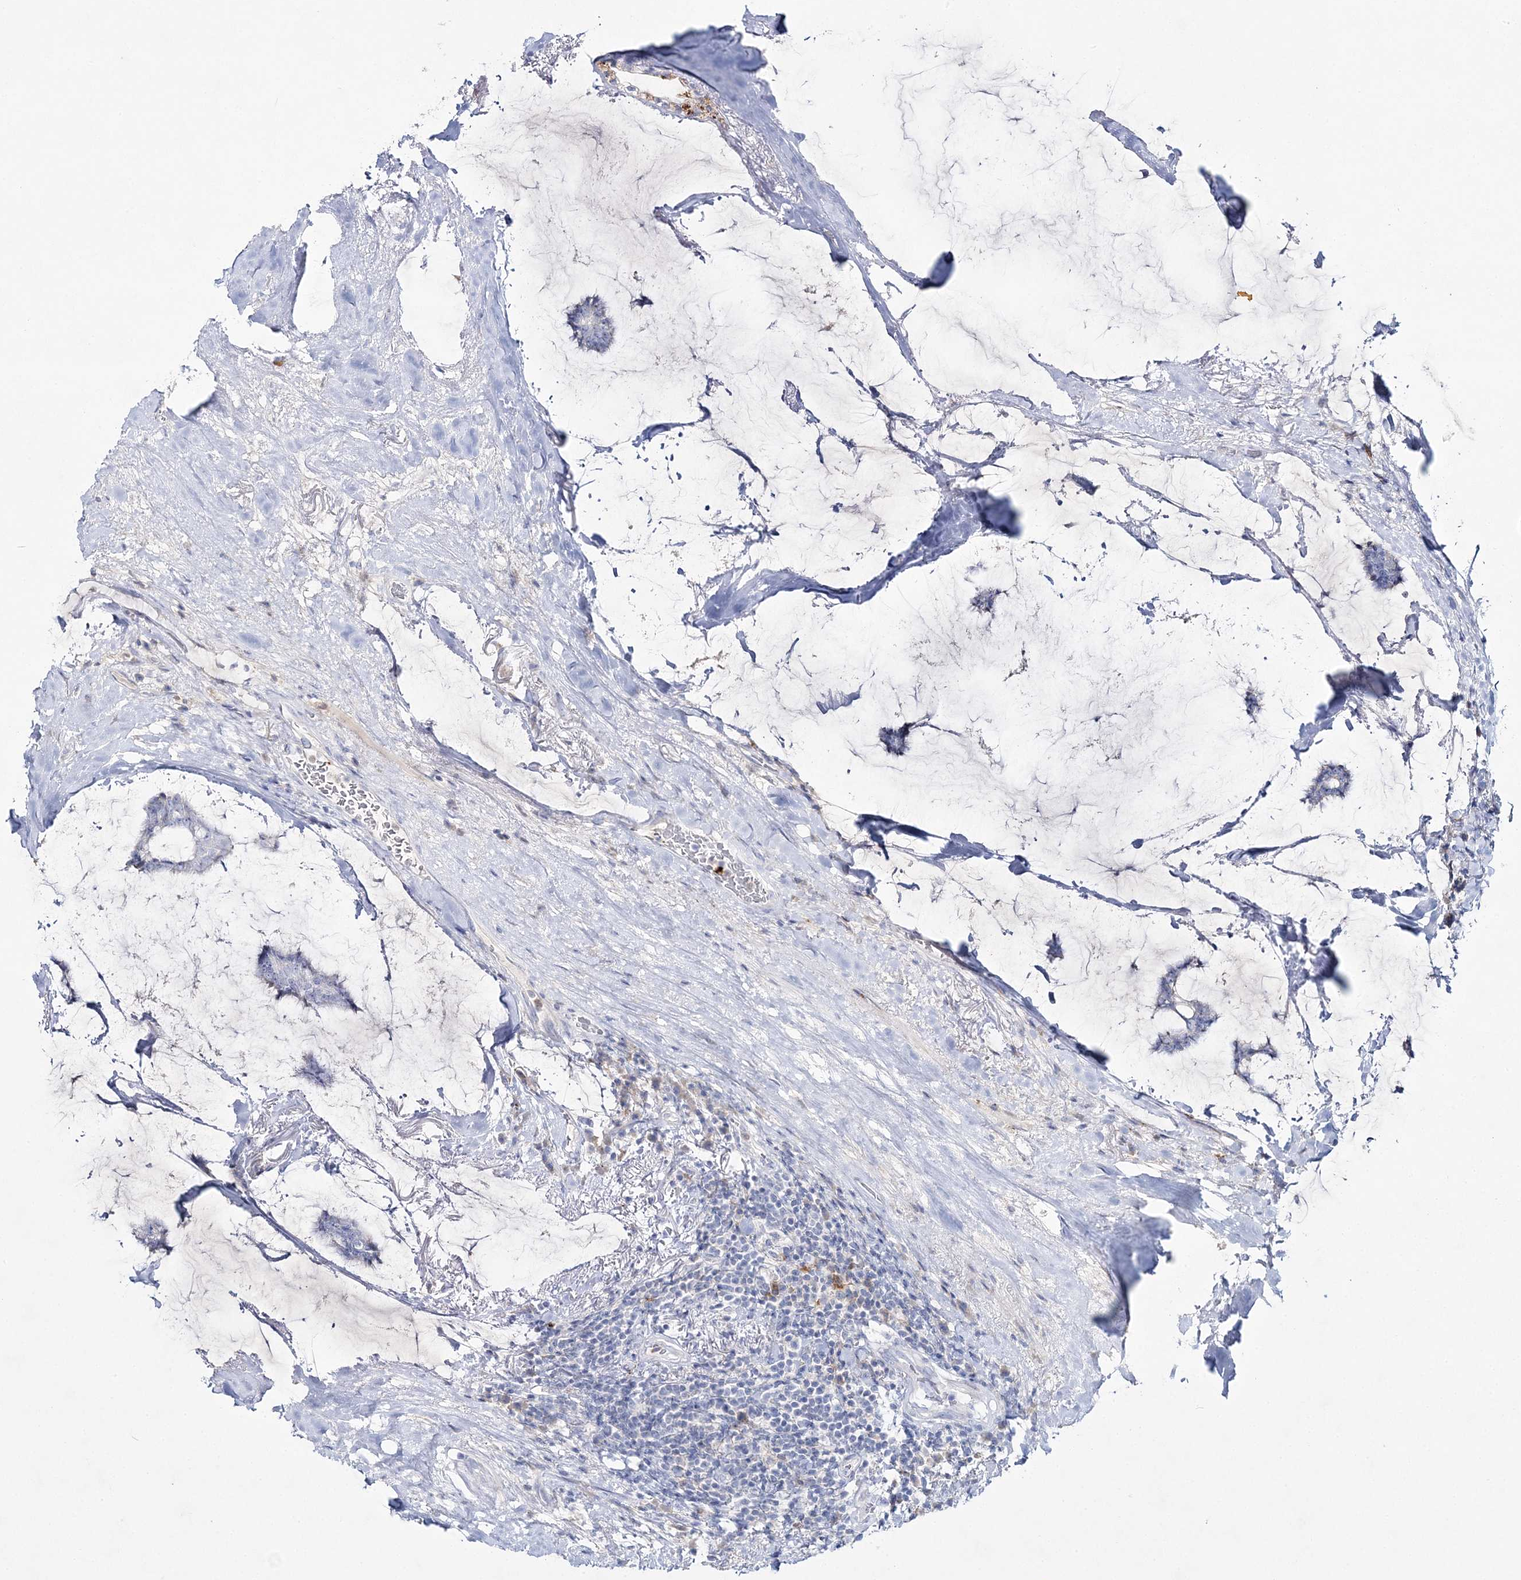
{"staining": {"intensity": "negative", "quantity": "none", "location": "none"}, "tissue": "breast cancer", "cell_type": "Tumor cells", "image_type": "cancer", "snomed": [{"axis": "morphology", "description": "Duct carcinoma"}, {"axis": "topography", "description": "Breast"}], "caption": "Tumor cells show no significant protein expression in breast infiltrating ductal carcinoma.", "gene": "WDSUB1", "patient": {"sex": "female", "age": 93}}